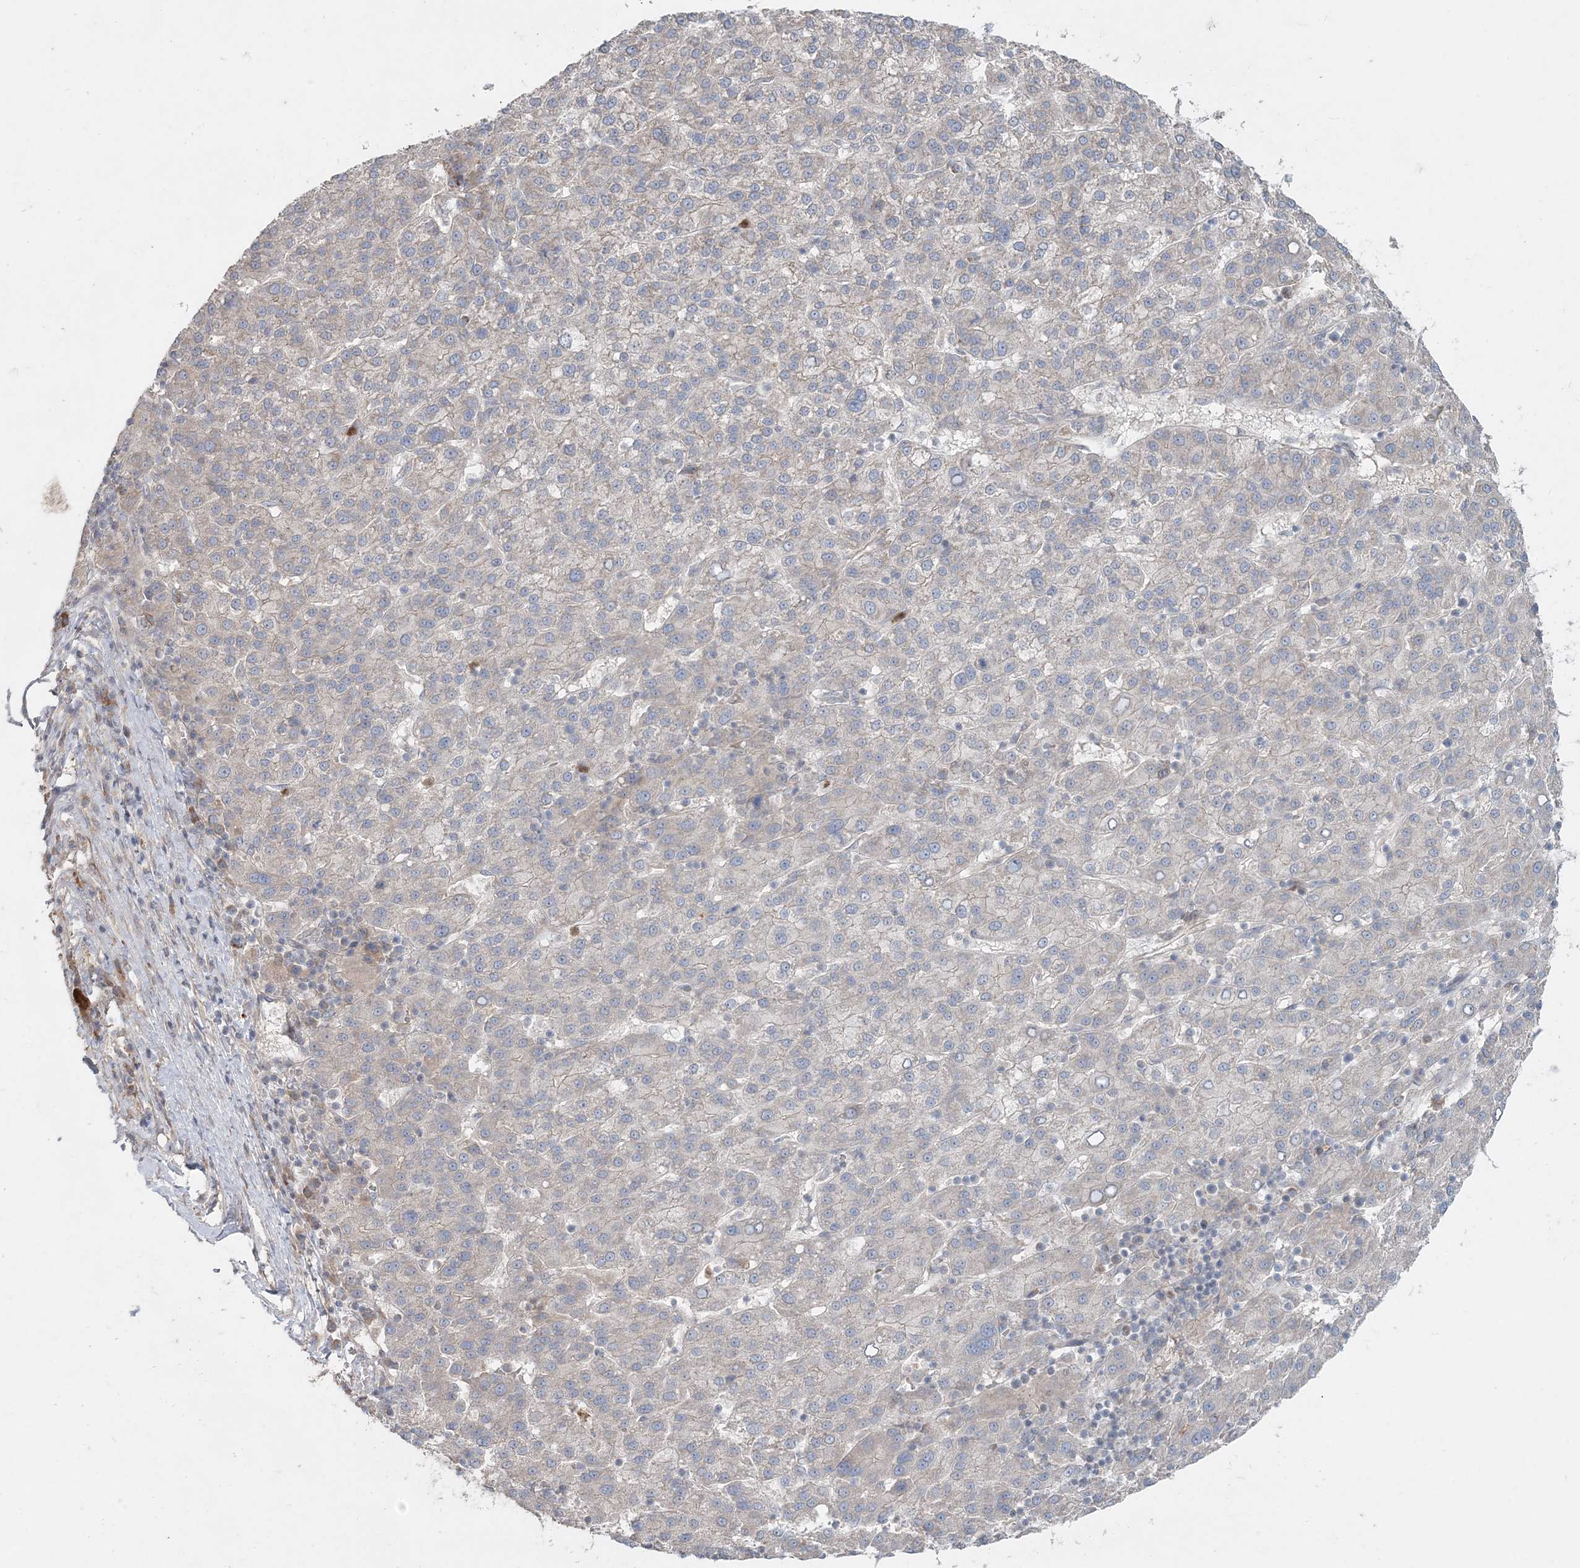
{"staining": {"intensity": "weak", "quantity": "25%-75%", "location": "cytoplasmic/membranous"}, "tissue": "liver cancer", "cell_type": "Tumor cells", "image_type": "cancer", "snomed": [{"axis": "morphology", "description": "Carcinoma, Hepatocellular, NOS"}, {"axis": "topography", "description": "Liver"}], "caption": "Immunohistochemistry (IHC) (DAB (3,3'-diaminobenzidine)) staining of hepatocellular carcinoma (liver) shows weak cytoplasmic/membranous protein staining in about 25%-75% of tumor cells.", "gene": "LRPPRC", "patient": {"sex": "female", "age": 58}}